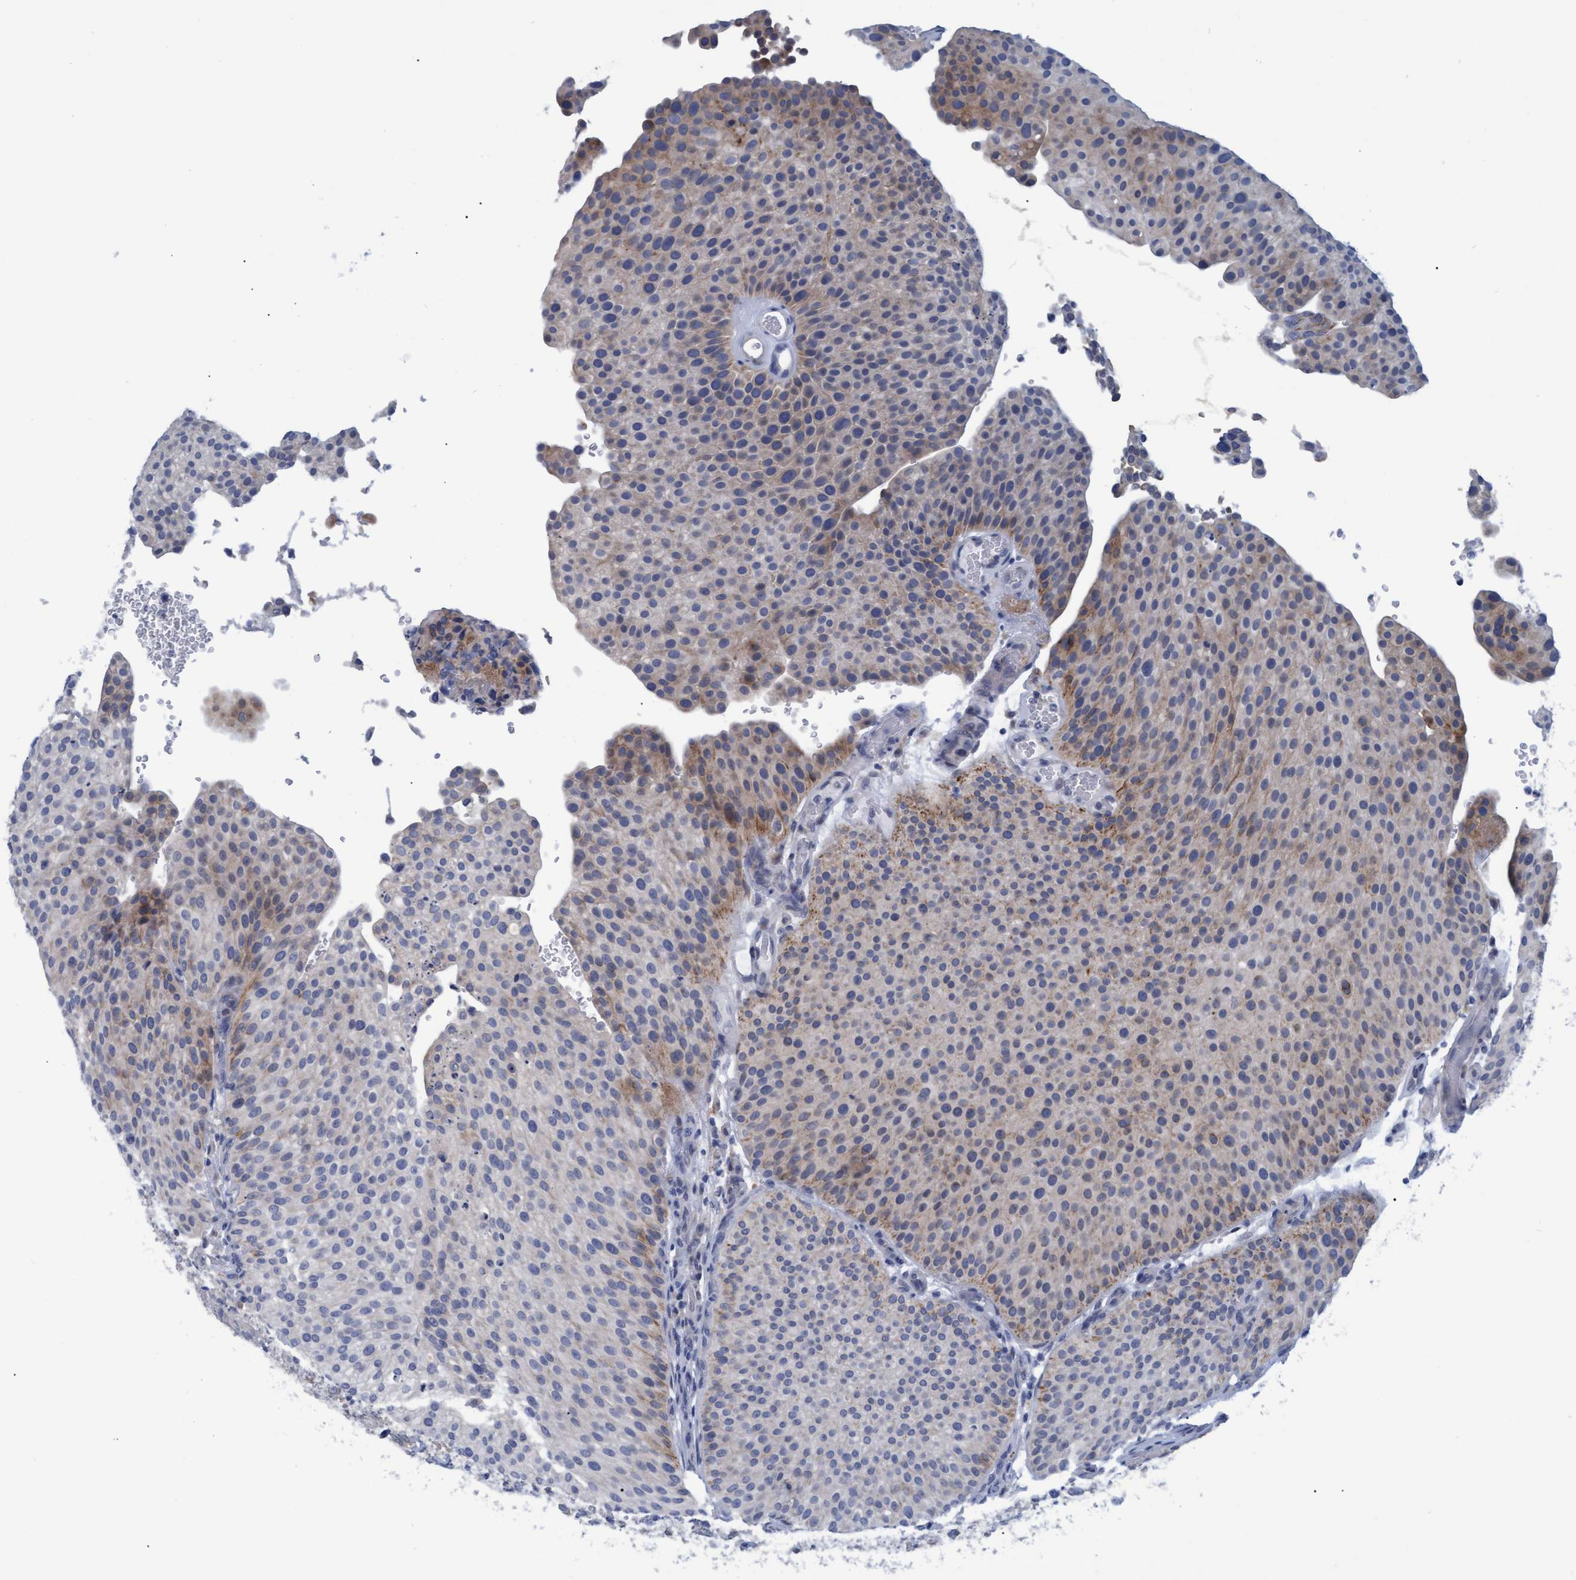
{"staining": {"intensity": "moderate", "quantity": "<25%", "location": "cytoplasmic/membranous"}, "tissue": "urothelial cancer", "cell_type": "Tumor cells", "image_type": "cancer", "snomed": [{"axis": "morphology", "description": "Urothelial carcinoma, Low grade"}, {"axis": "topography", "description": "Smooth muscle"}, {"axis": "topography", "description": "Urinary bladder"}], "caption": "High-magnification brightfield microscopy of urothelial cancer stained with DAB (3,3'-diaminobenzidine) (brown) and counterstained with hematoxylin (blue). tumor cells exhibit moderate cytoplasmic/membranous staining is present in approximately<25% of cells.", "gene": "SSTR3", "patient": {"sex": "male", "age": 60}}